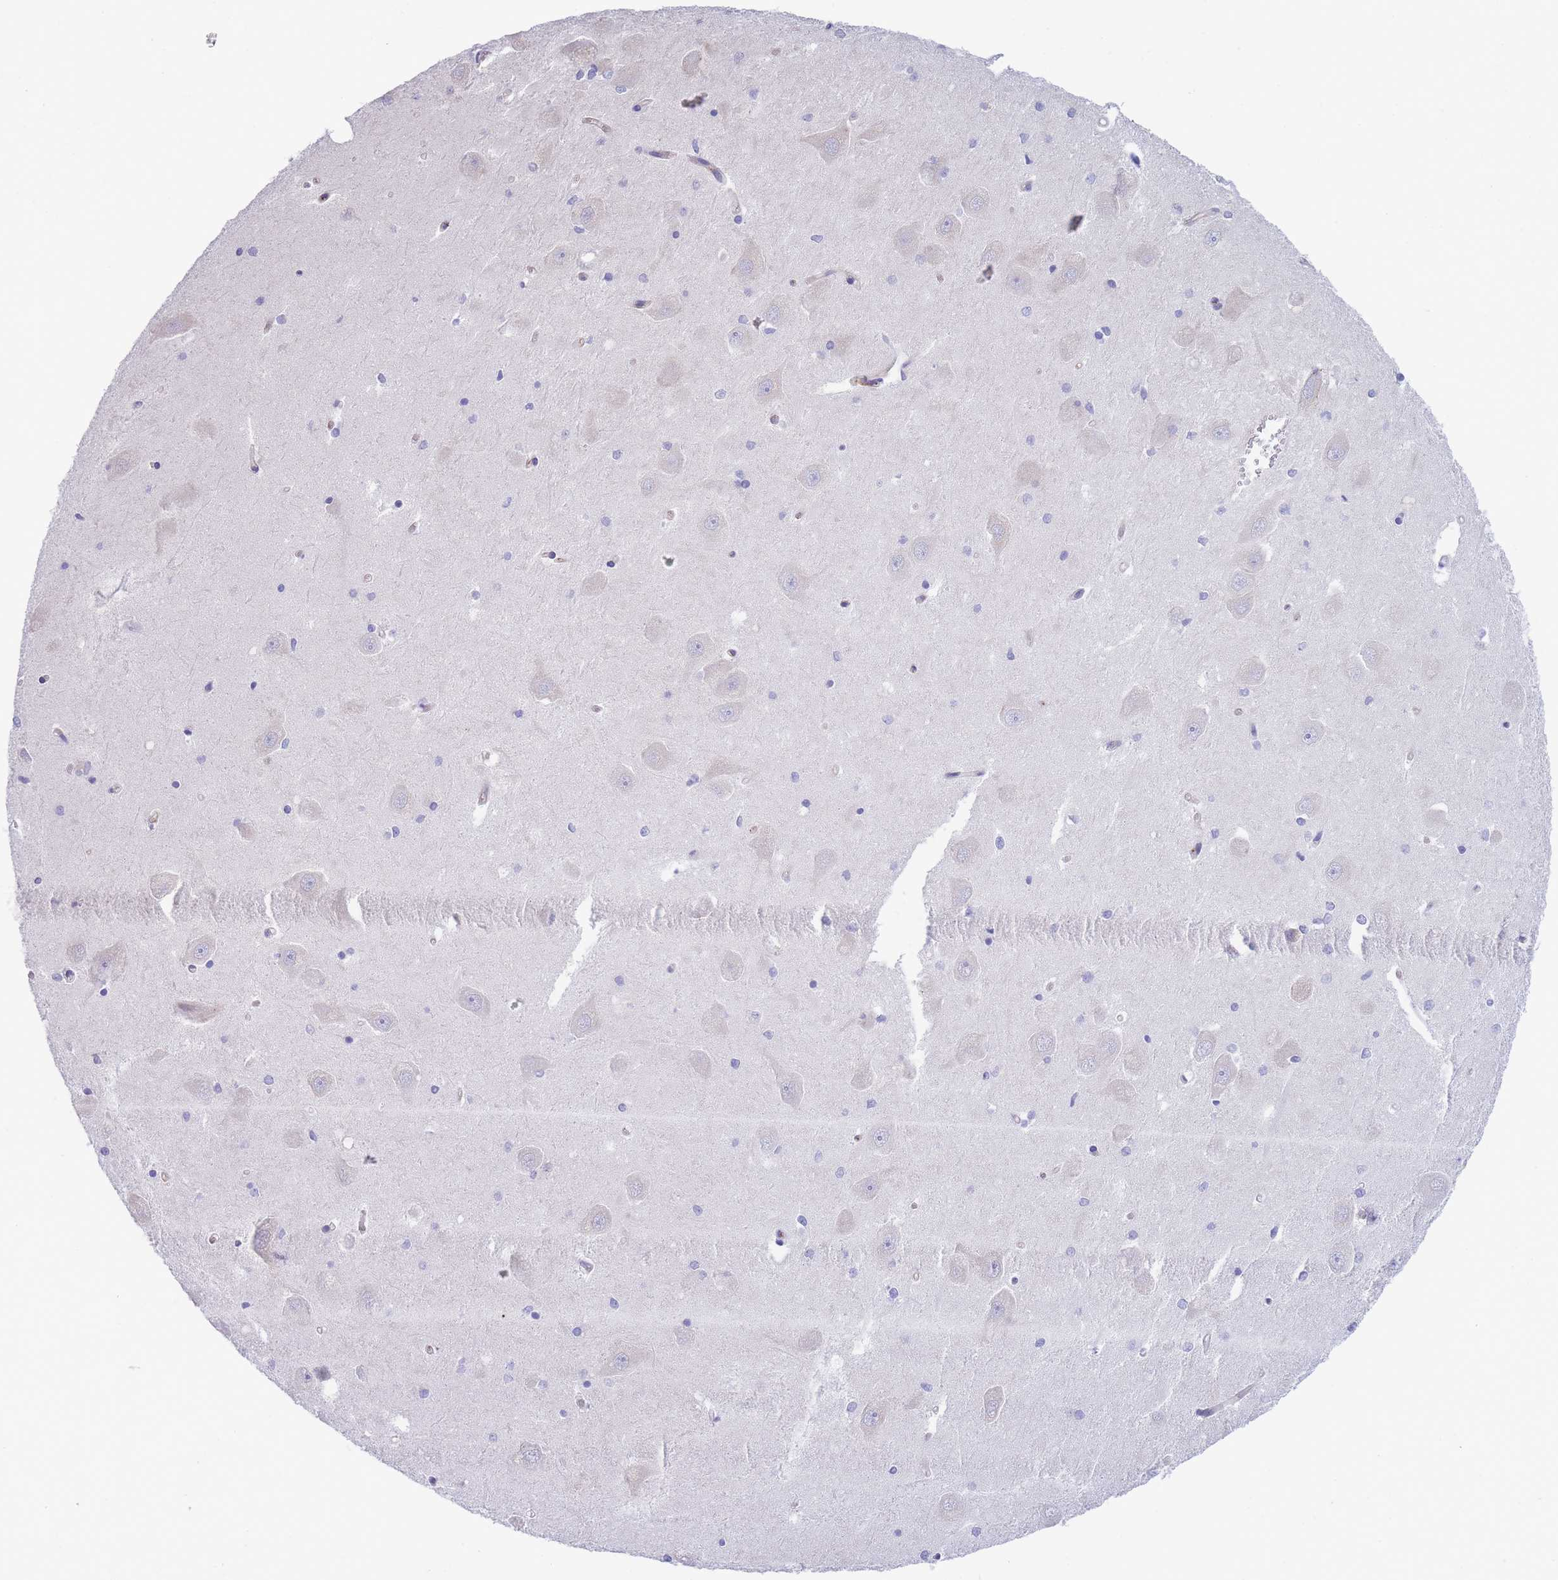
{"staining": {"intensity": "negative", "quantity": "none", "location": "none"}, "tissue": "hippocampus", "cell_type": "Glial cells", "image_type": "normal", "snomed": [{"axis": "morphology", "description": "Normal tissue, NOS"}, {"axis": "topography", "description": "Hippocampus"}], "caption": "An image of hippocampus stained for a protein reveals no brown staining in glial cells. Brightfield microscopy of immunohistochemistry stained with DAB (brown) and hematoxylin (blue), captured at high magnification.", "gene": "DET1", "patient": {"sex": "male", "age": 45}}